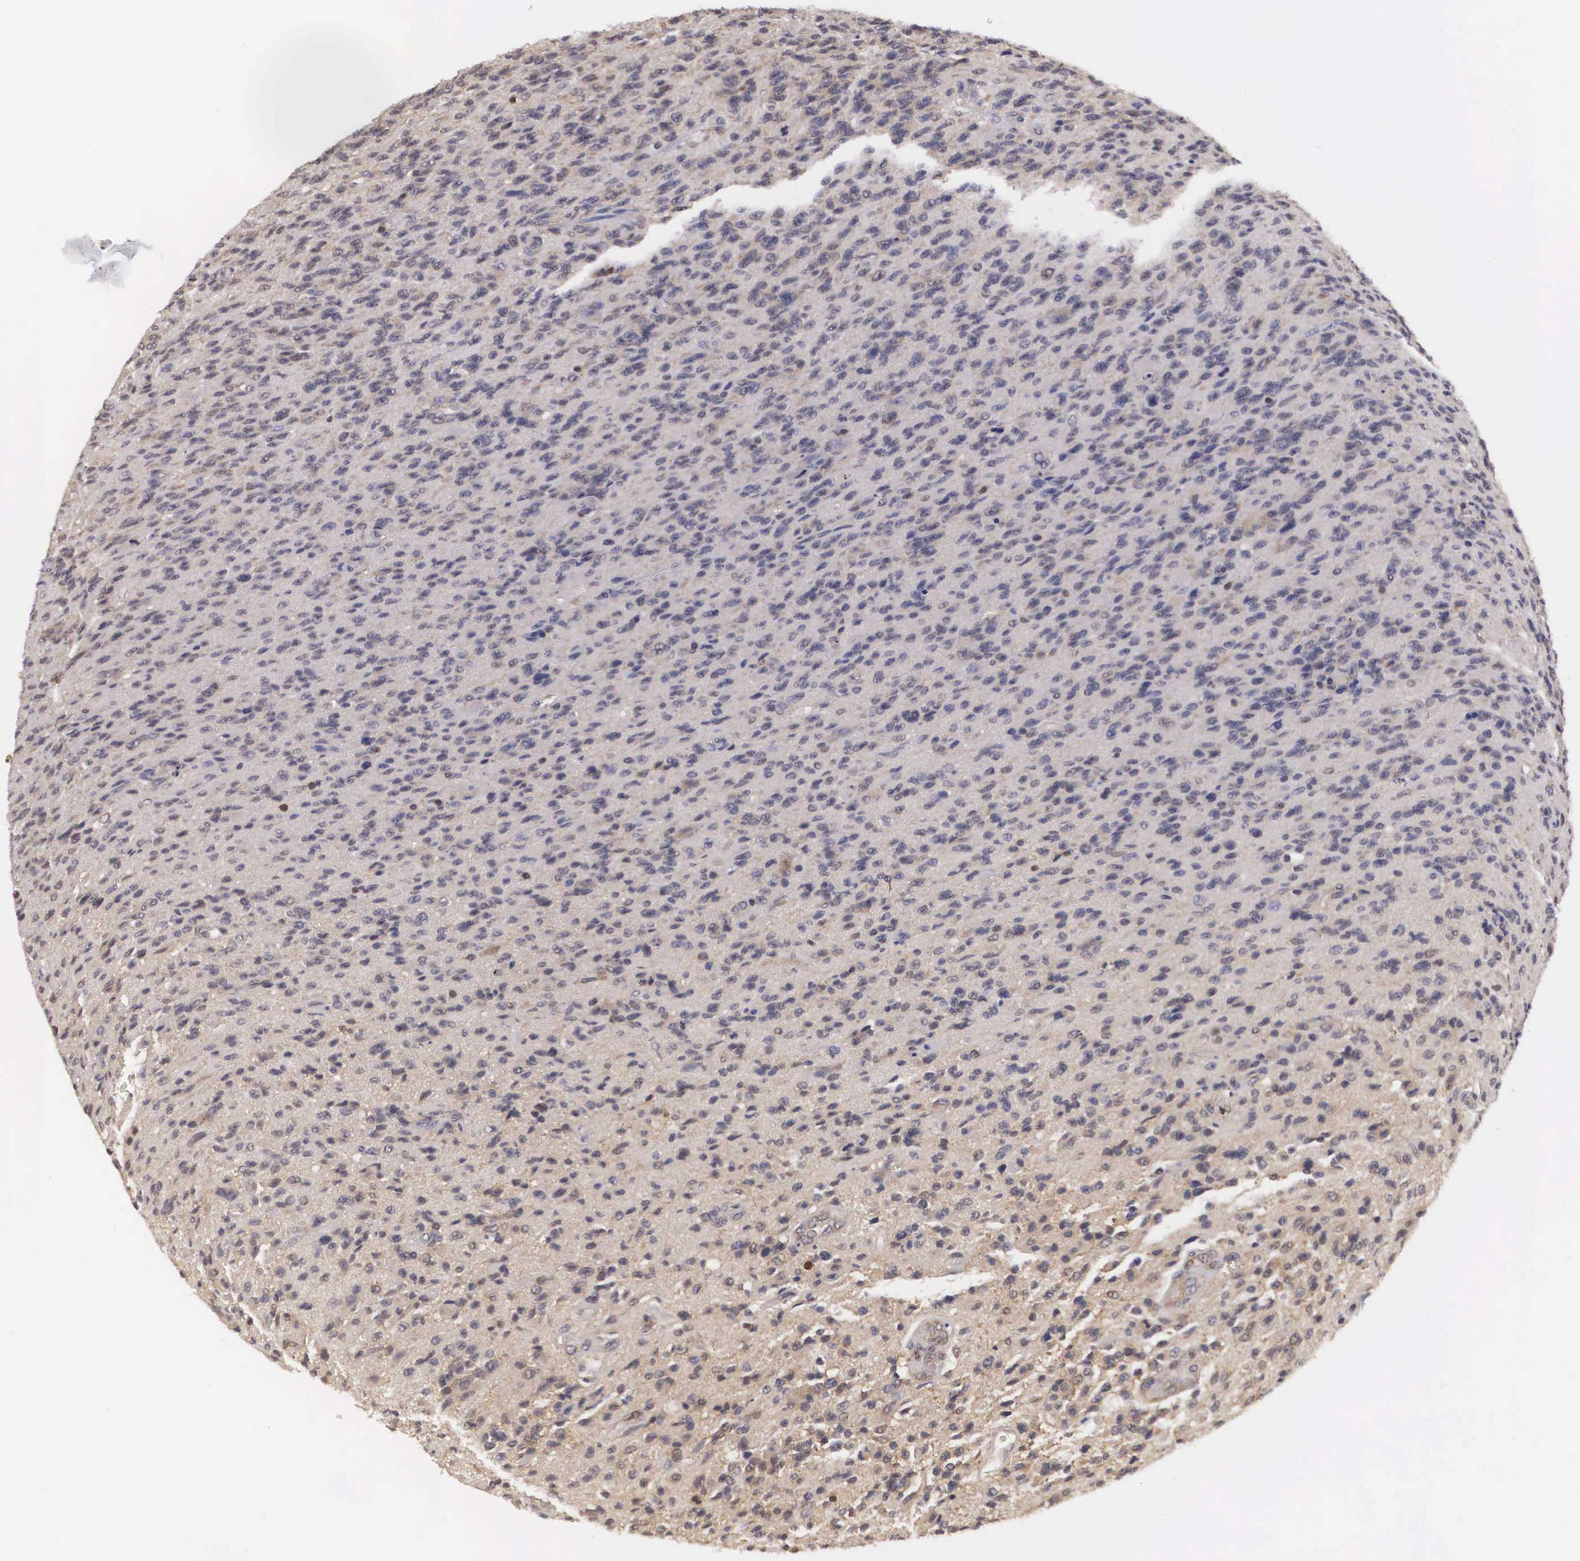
{"staining": {"intensity": "weak", "quantity": "<25%", "location": "cytoplasmic/membranous"}, "tissue": "glioma", "cell_type": "Tumor cells", "image_type": "cancer", "snomed": [{"axis": "morphology", "description": "Glioma, malignant, High grade"}, {"axis": "topography", "description": "Brain"}], "caption": "An immunohistochemistry image of glioma is shown. There is no staining in tumor cells of glioma.", "gene": "ADSL", "patient": {"sex": "male", "age": 36}}